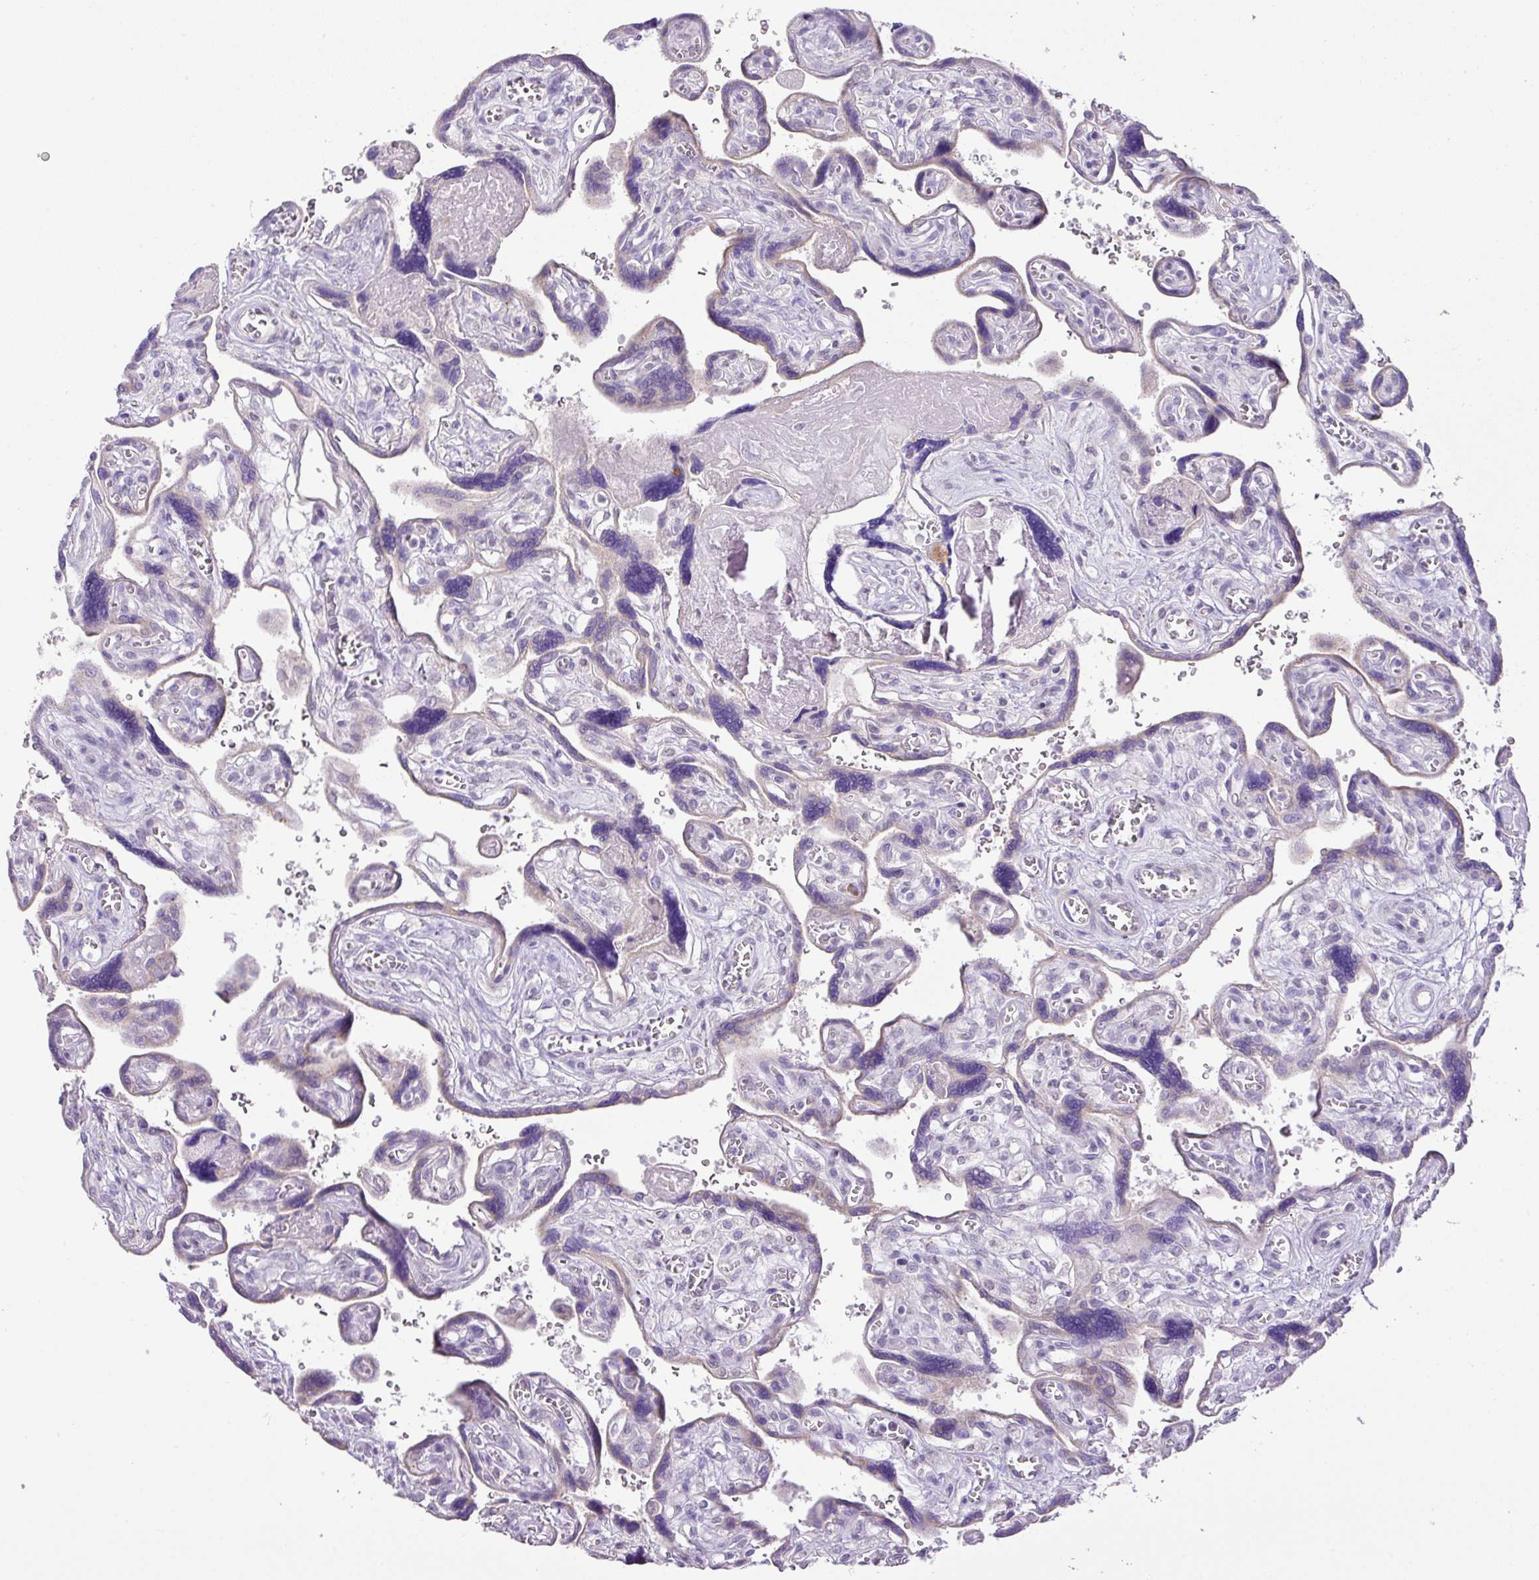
{"staining": {"intensity": "negative", "quantity": "none", "location": "none"}, "tissue": "placenta", "cell_type": "Trophoblastic cells", "image_type": "normal", "snomed": [{"axis": "morphology", "description": "Normal tissue, NOS"}, {"axis": "topography", "description": "Placenta"}], "caption": "This is an immunohistochemistry histopathology image of benign human placenta. There is no positivity in trophoblastic cells.", "gene": "DIP2A", "patient": {"sex": "female", "age": 39}}